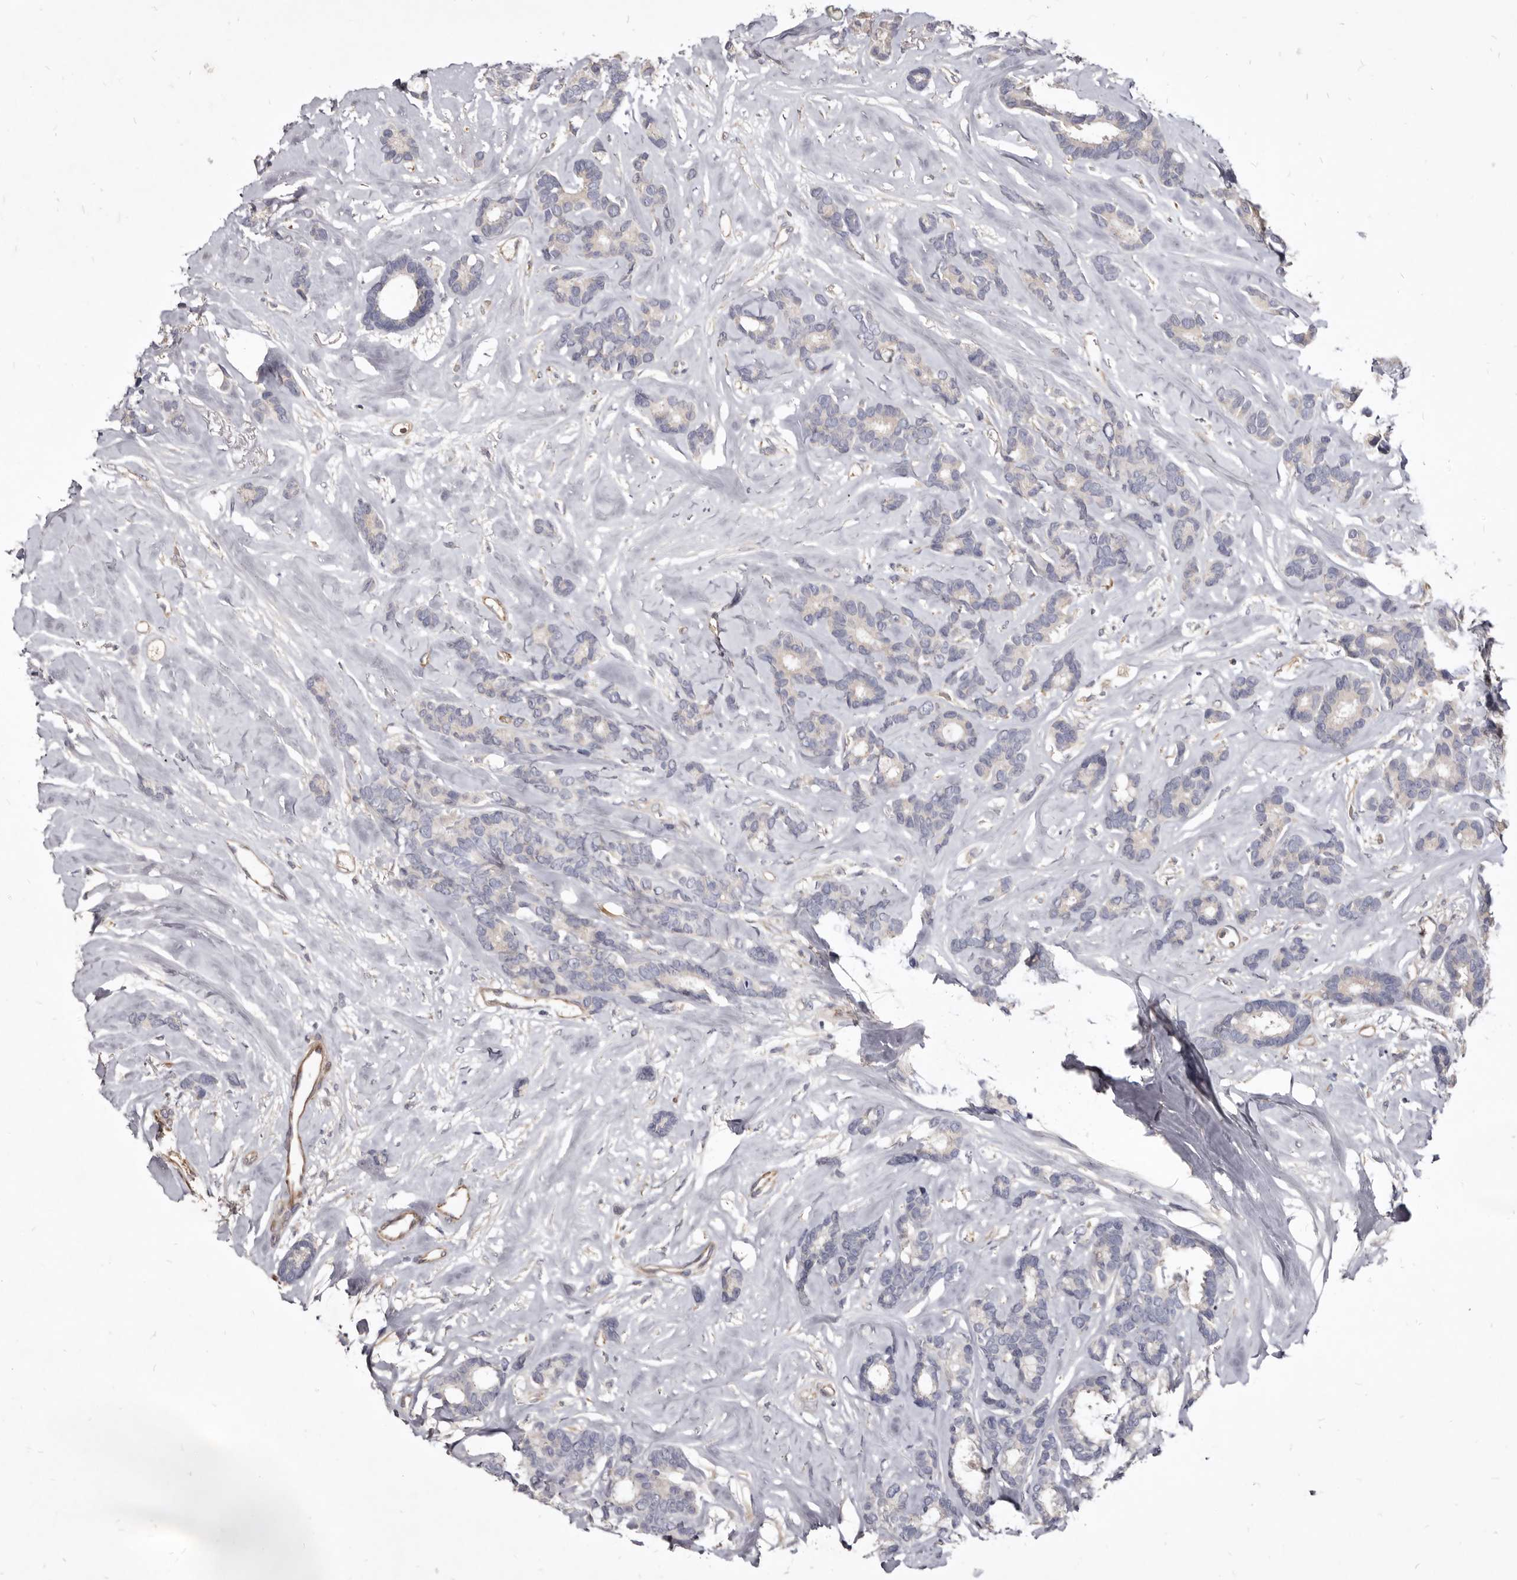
{"staining": {"intensity": "negative", "quantity": "none", "location": "none"}, "tissue": "breast cancer", "cell_type": "Tumor cells", "image_type": "cancer", "snomed": [{"axis": "morphology", "description": "Duct carcinoma"}, {"axis": "topography", "description": "Breast"}], "caption": "Tumor cells show no significant staining in breast intraductal carcinoma.", "gene": "FAS", "patient": {"sex": "female", "age": 87}}